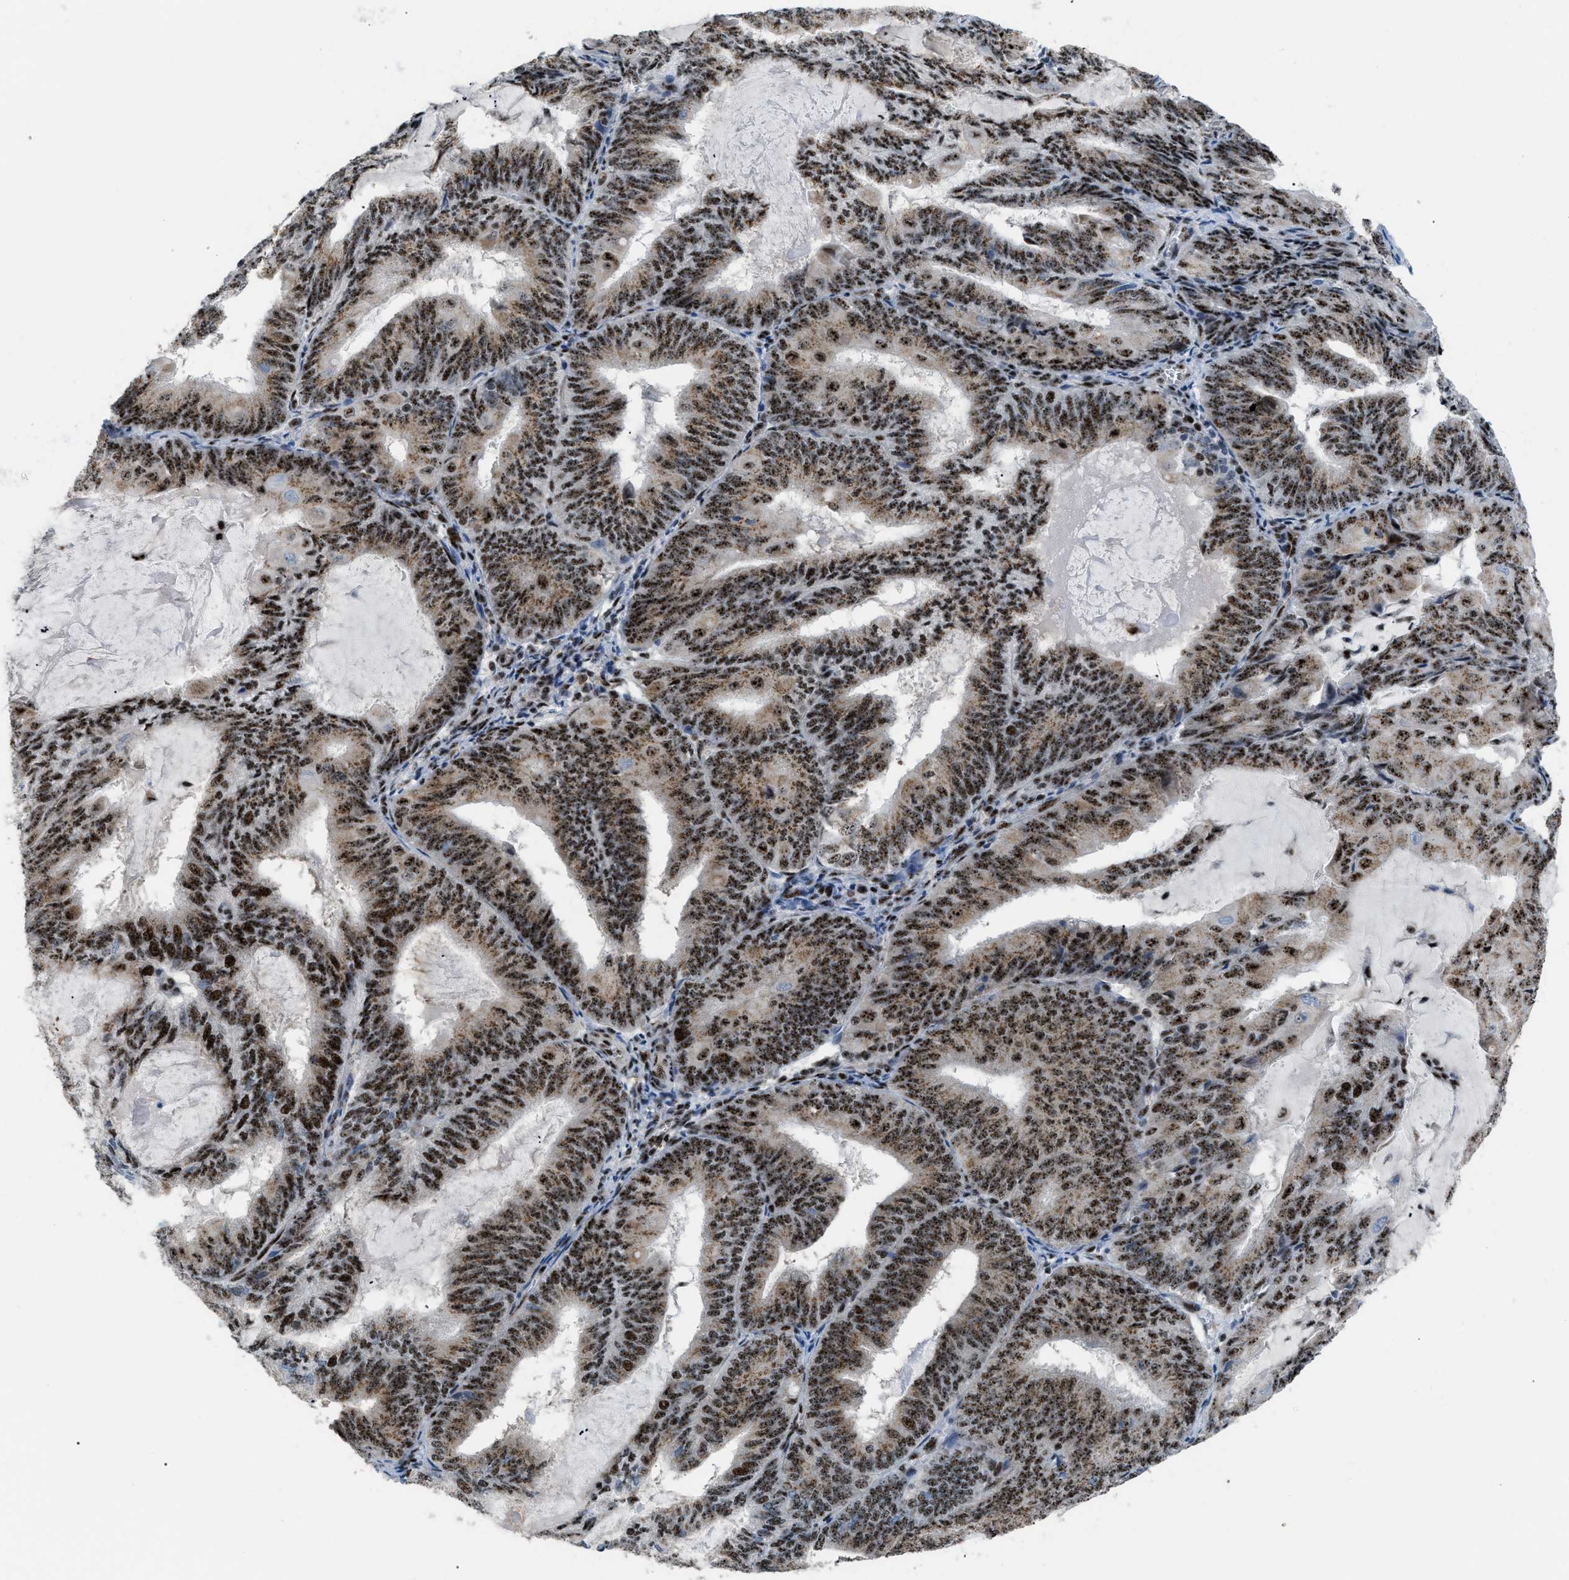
{"staining": {"intensity": "strong", "quantity": ">75%", "location": "nuclear"}, "tissue": "endometrial cancer", "cell_type": "Tumor cells", "image_type": "cancer", "snomed": [{"axis": "morphology", "description": "Adenocarcinoma, NOS"}, {"axis": "topography", "description": "Endometrium"}], "caption": "Human endometrial adenocarcinoma stained for a protein (brown) shows strong nuclear positive positivity in about >75% of tumor cells.", "gene": "CDR2", "patient": {"sex": "female", "age": 81}}